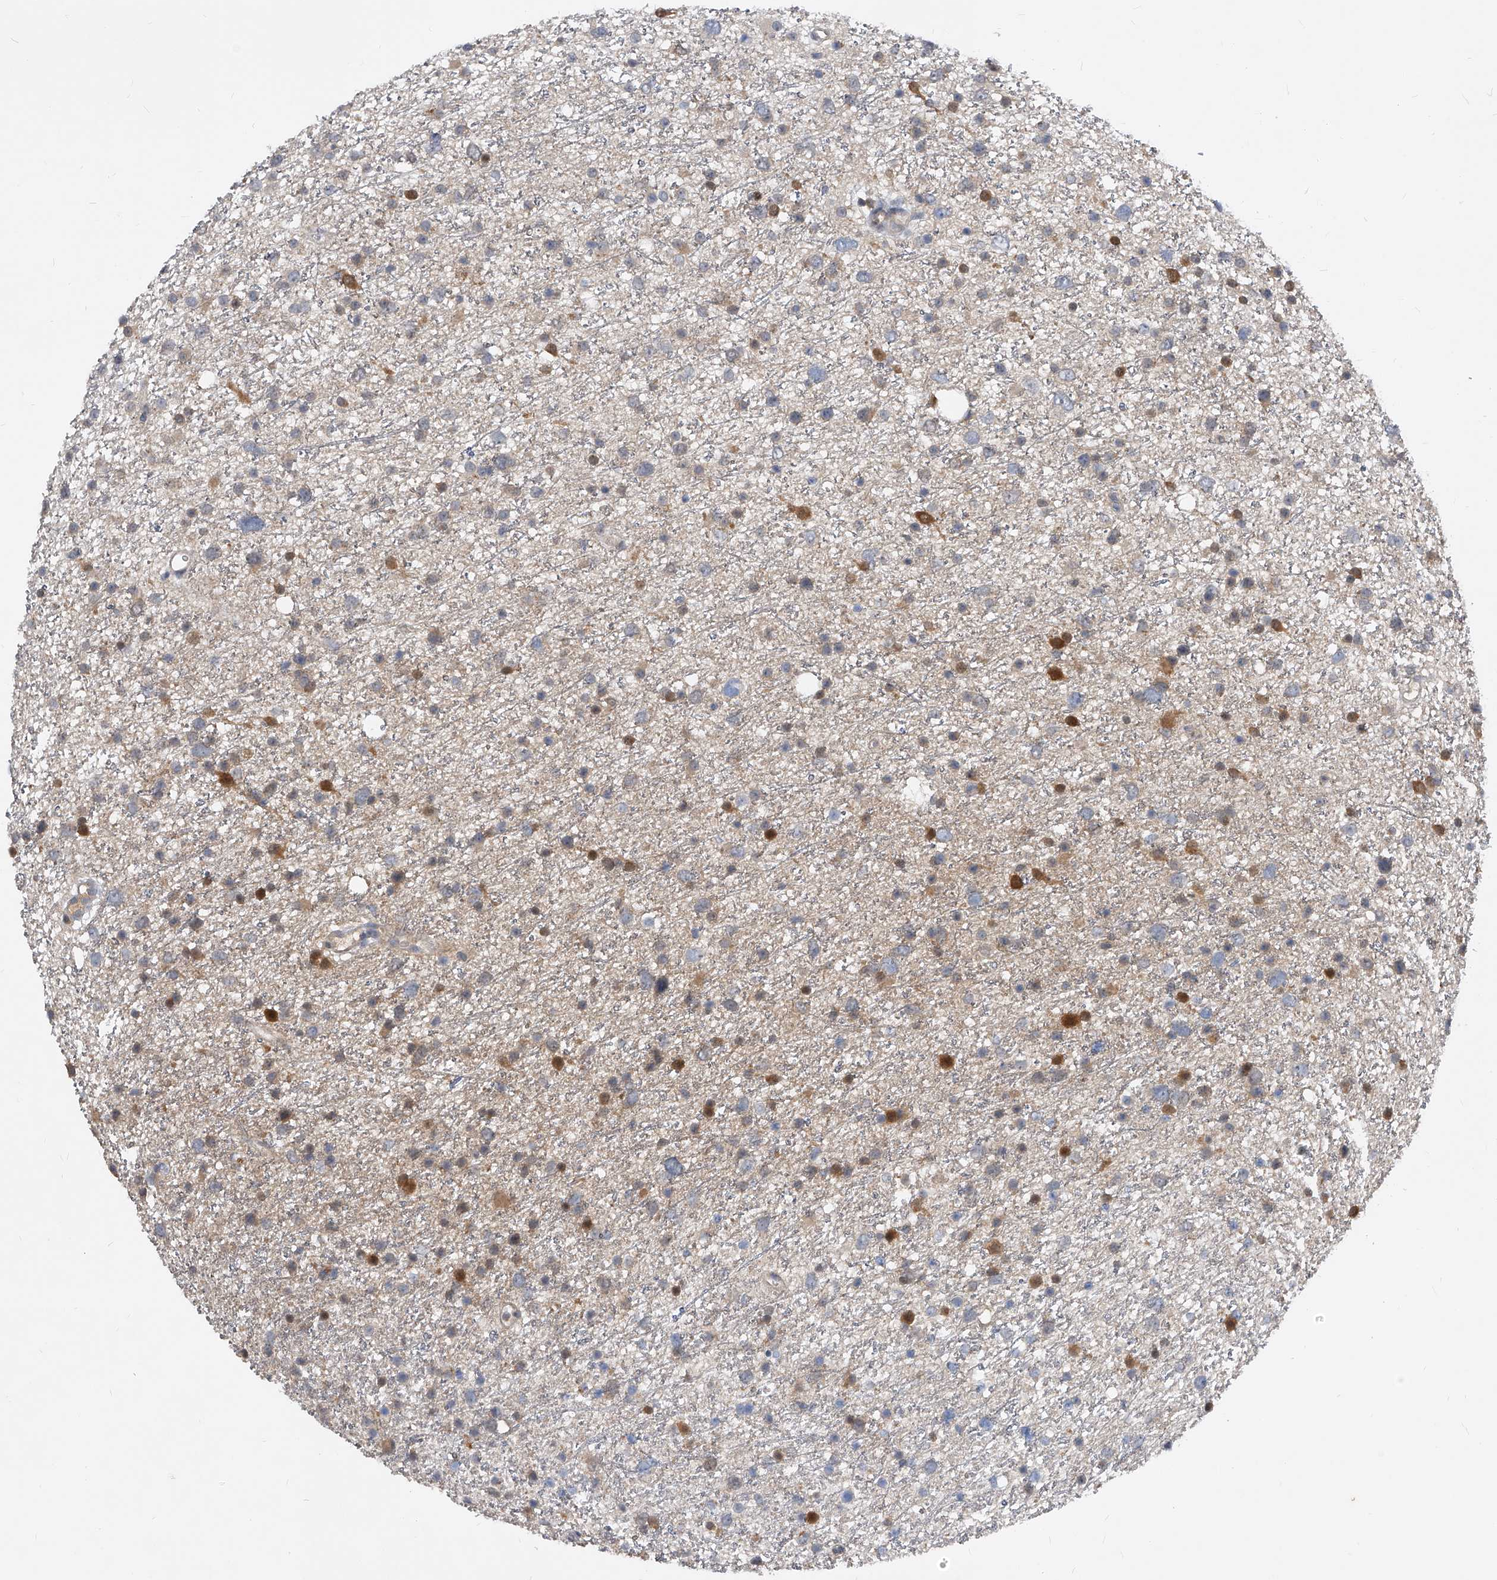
{"staining": {"intensity": "moderate", "quantity": "<25%", "location": "cytoplasmic/membranous,nuclear"}, "tissue": "glioma", "cell_type": "Tumor cells", "image_type": "cancer", "snomed": [{"axis": "morphology", "description": "Glioma, malignant, Low grade"}, {"axis": "topography", "description": "Cerebral cortex"}], "caption": "Human glioma stained for a protein (brown) shows moderate cytoplasmic/membranous and nuclear positive positivity in approximately <25% of tumor cells.", "gene": "MAP2K6", "patient": {"sex": "female", "age": 39}}